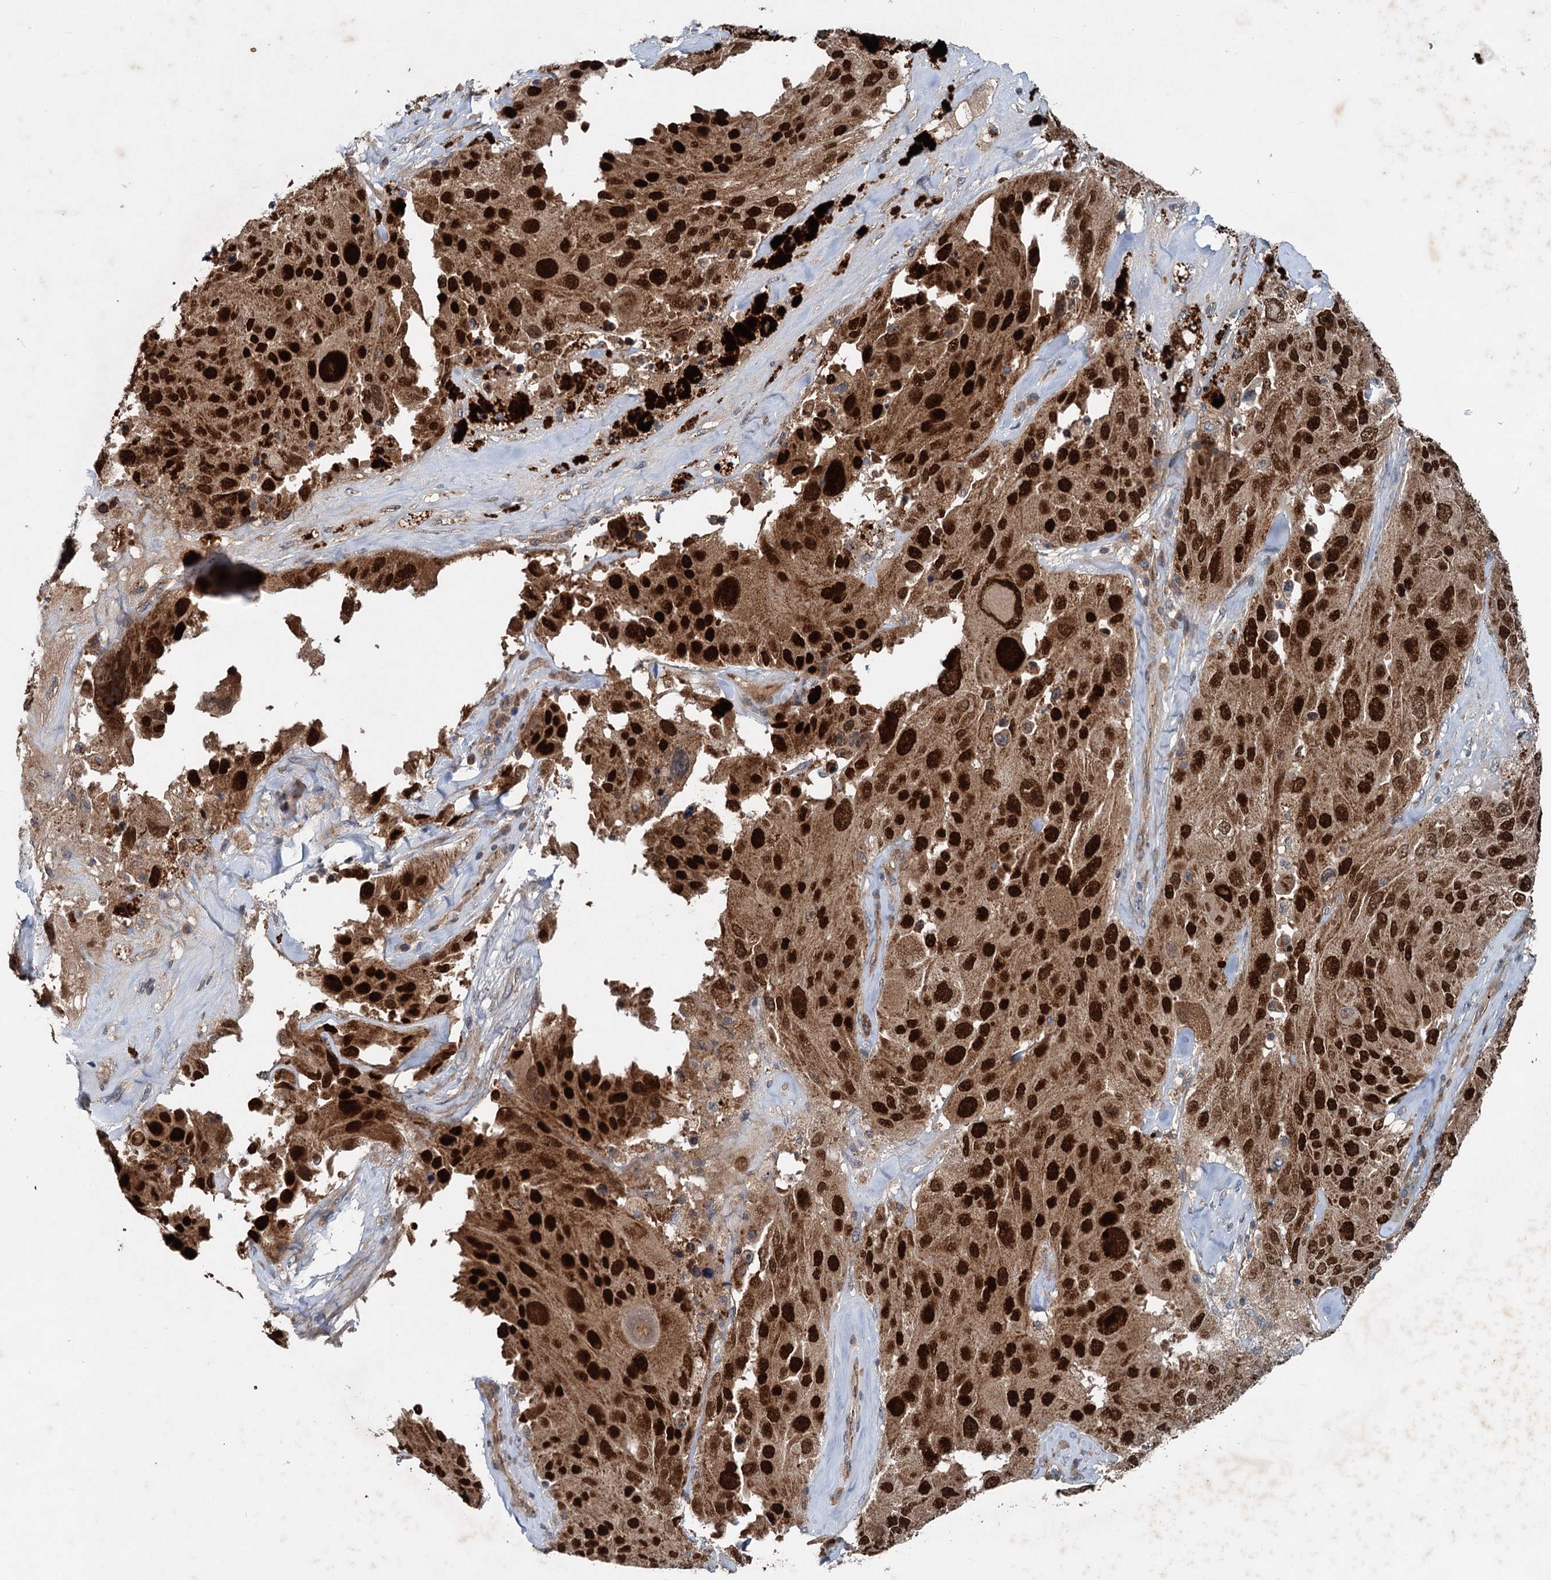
{"staining": {"intensity": "strong", "quantity": ">75%", "location": "cytoplasmic/membranous,nuclear"}, "tissue": "melanoma", "cell_type": "Tumor cells", "image_type": "cancer", "snomed": [{"axis": "morphology", "description": "Malignant melanoma, Metastatic site"}, {"axis": "topography", "description": "Lymph node"}], "caption": "An IHC micrograph of neoplastic tissue is shown. Protein staining in brown highlights strong cytoplasmic/membranous and nuclear positivity in melanoma within tumor cells.", "gene": "N4BP2L2", "patient": {"sex": "male", "age": 62}}